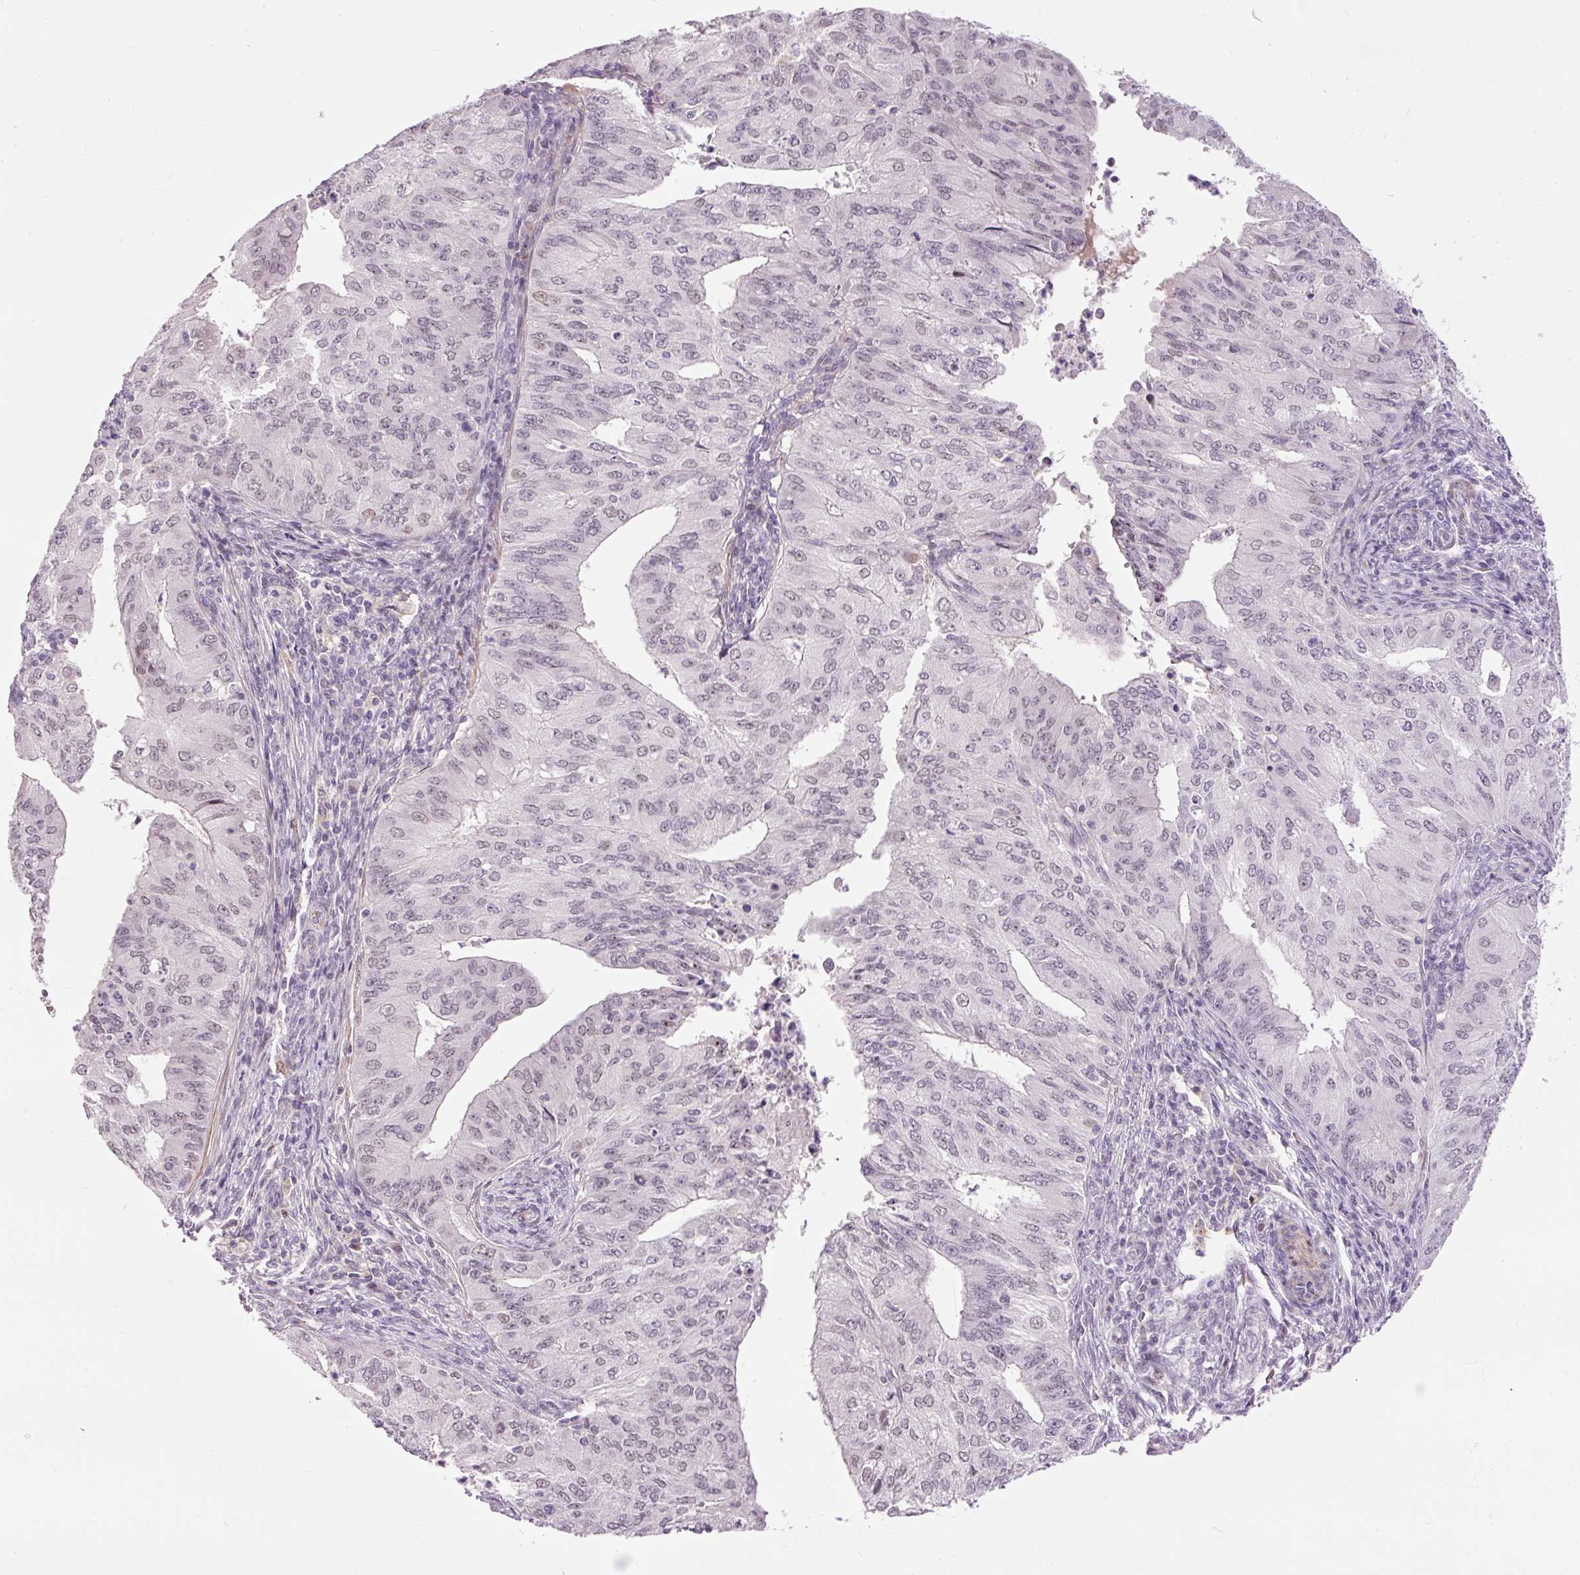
{"staining": {"intensity": "negative", "quantity": "none", "location": "none"}, "tissue": "endometrial cancer", "cell_type": "Tumor cells", "image_type": "cancer", "snomed": [{"axis": "morphology", "description": "Adenocarcinoma, NOS"}, {"axis": "topography", "description": "Endometrium"}], "caption": "Immunohistochemical staining of human endometrial cancer (adenocarcinoma) exhibits no significant staining in tumor cells.", "gene": "HNF1A", "patient": {"sex": "female", "age": 50}}